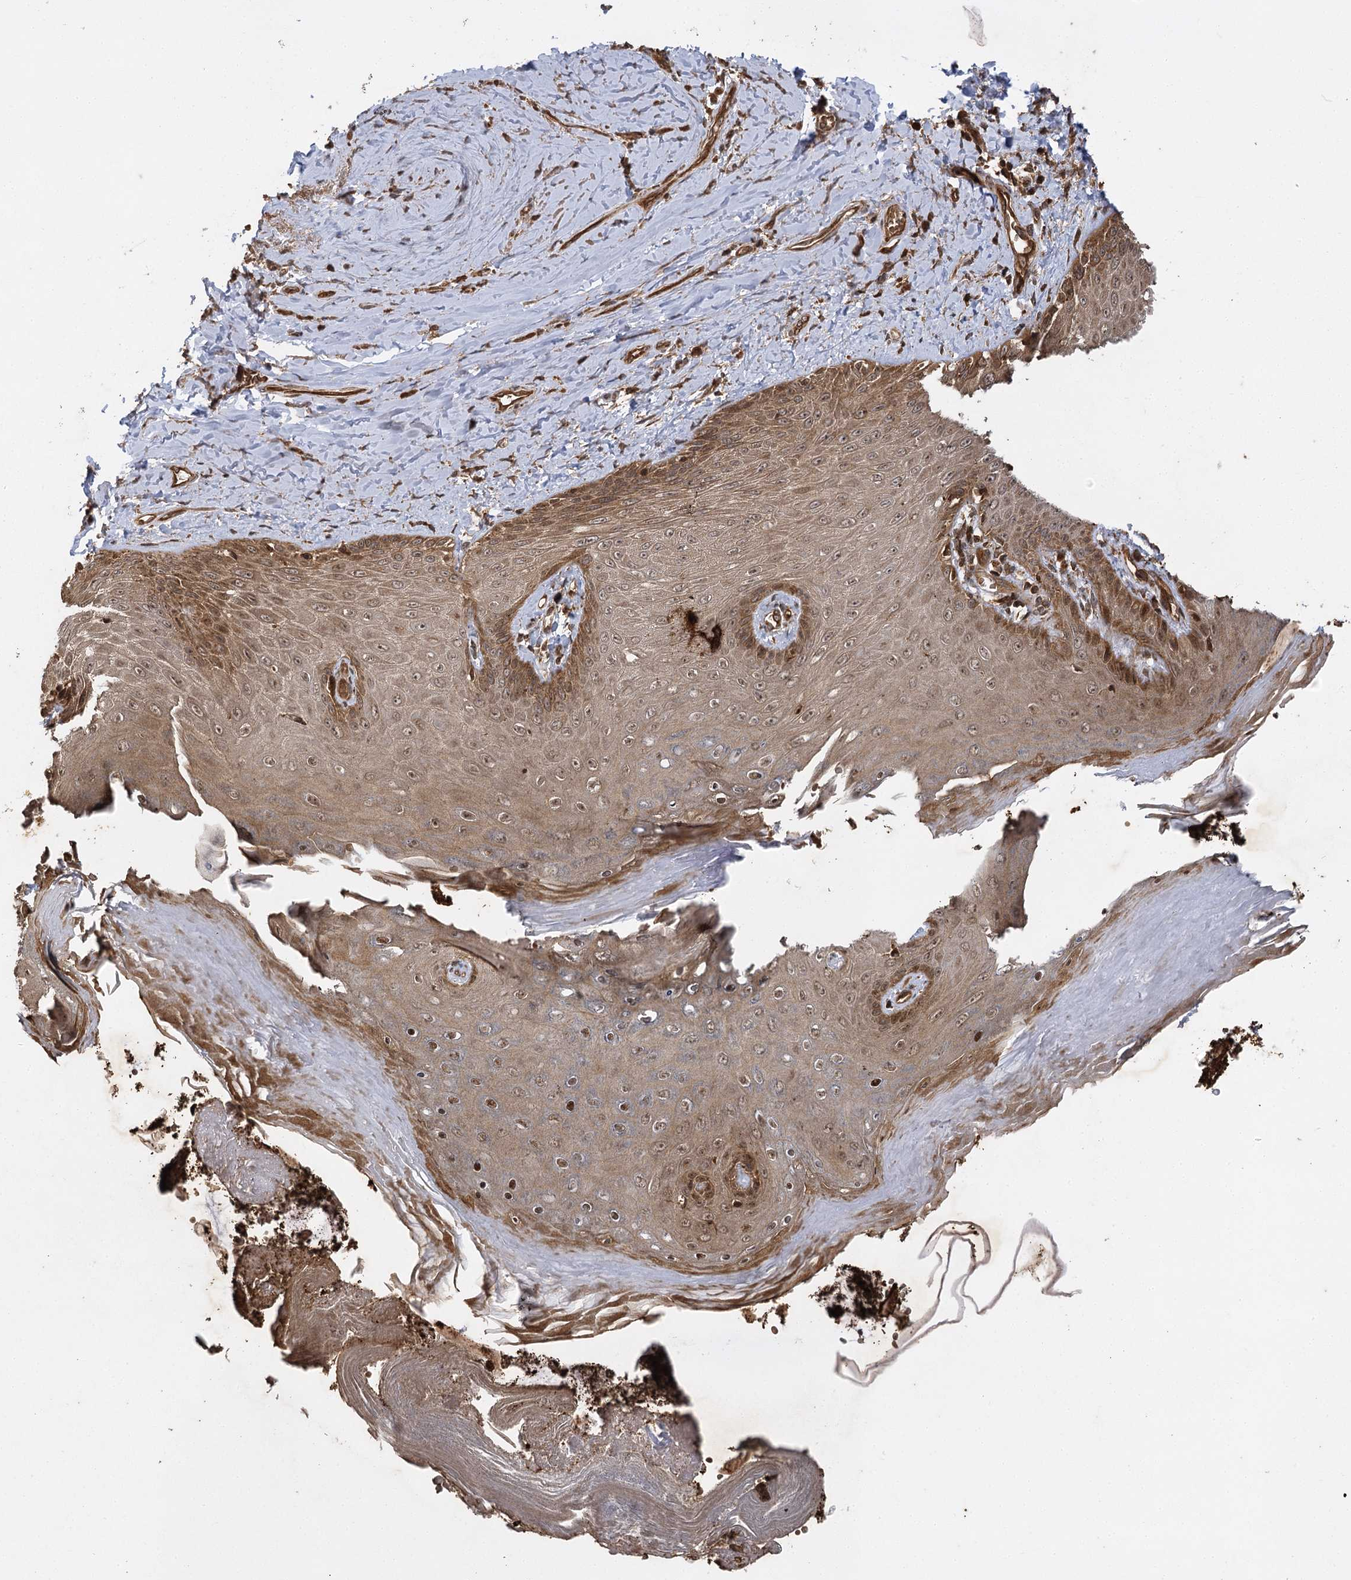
{"staining": {"intensity": "moderate", "quantity": ">75%", "location": "cytoplasmic/membranous,nuclear"}, "tissue": "skin", "cell_type": "Epidermal cells", "image_type": "normal", "snomed": [{"axis": "morphology", "description": "Normal tissue, NOS"}, {"axis": "topography", "description": "Anal"}], "caption": "Unremarkable skin demonstrates moderate cytoplasmic/membranous,nuclear staining in approximately >75% of epidermal cells, visualized by immunohistochemistry.", "gene": "IL11RA", "patient": {"sex": "male", "age": 78}}